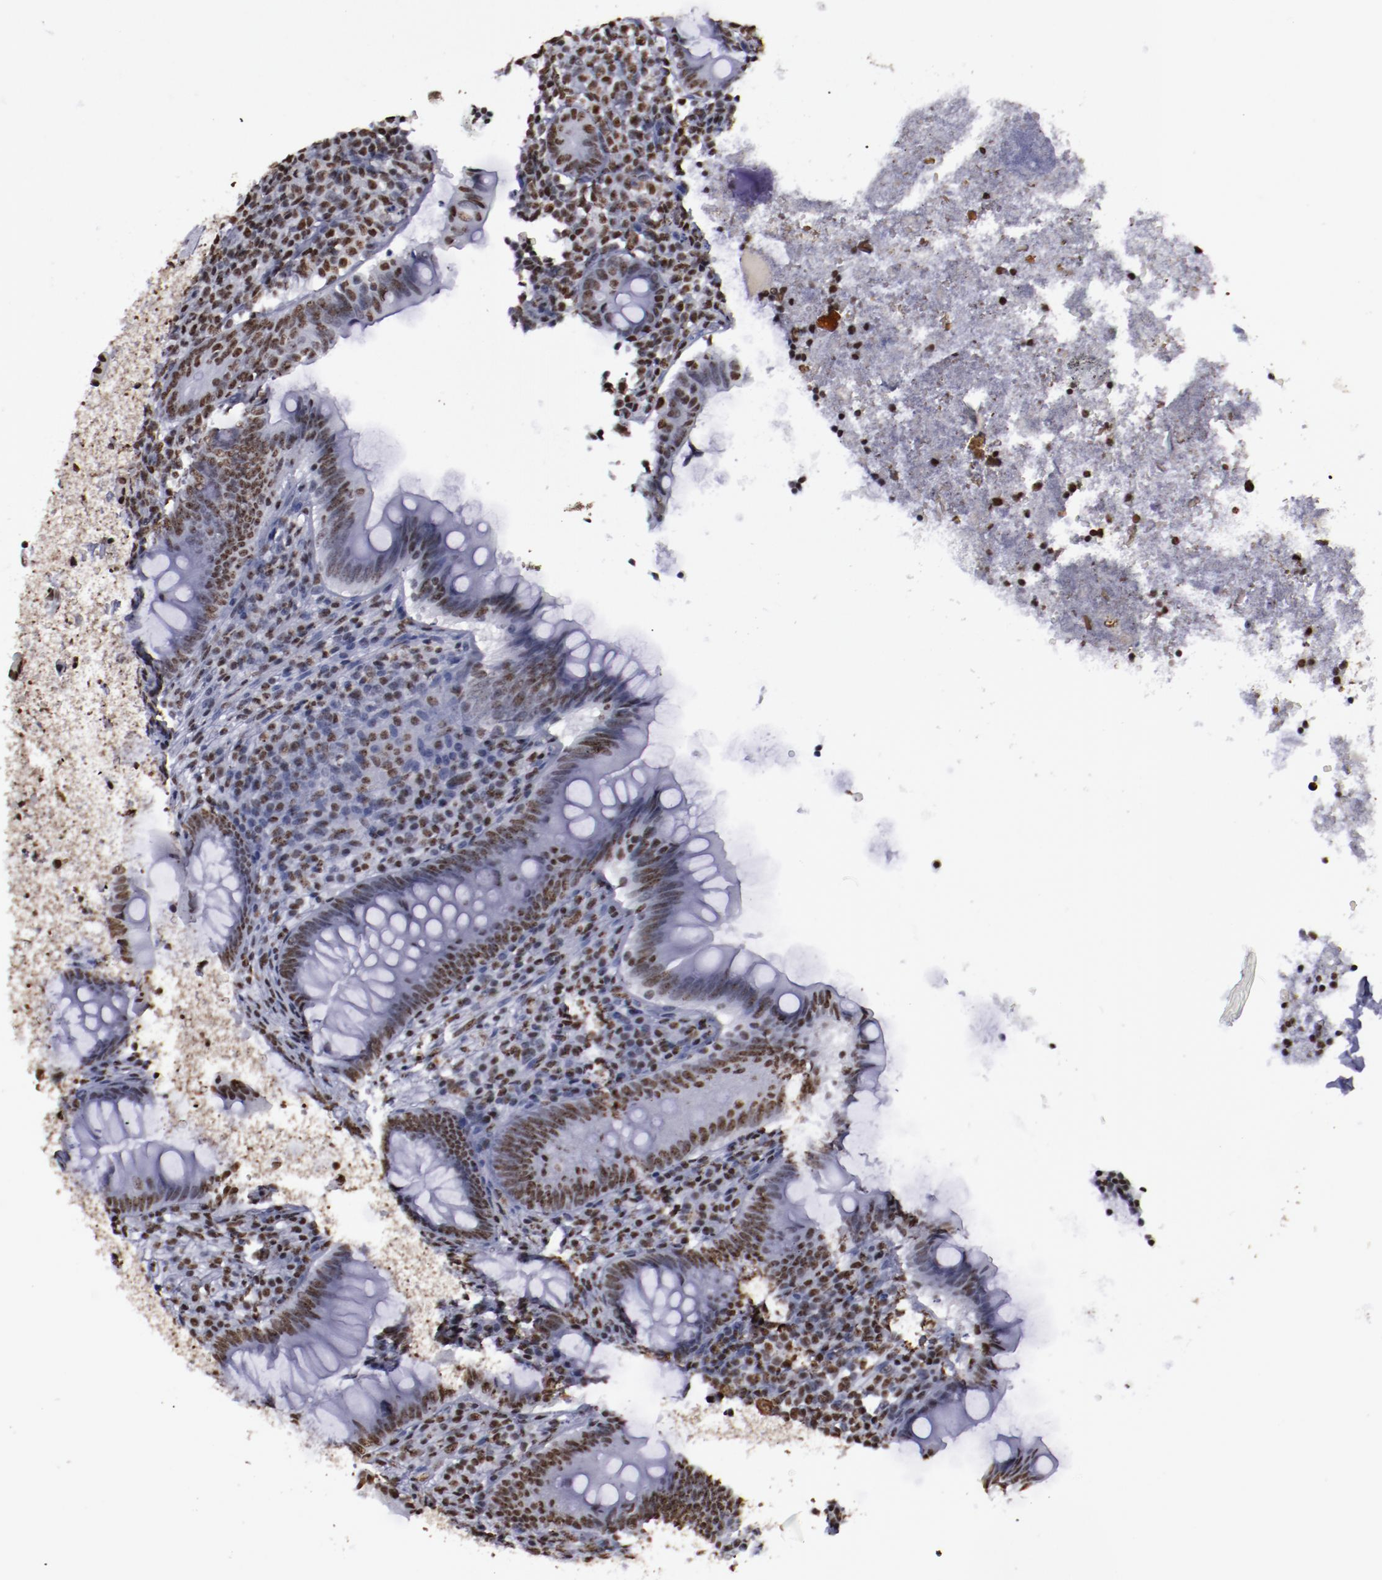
{"staining": {"intensity": "strong", "quantity": ">75%", "location": "nuclear"}, "tissue": "appendix", "cell_type": "Glandular cells", "image_type": "normal", "snomed": [{"axis": "morphology", "description": "Normal tissue, NOS"}, {"axis": "topography", "description": "Appendix"}], "caption": "A high amount of strong nuclear positivity is appreciated in about >75% of glandular cells in unremarkable appendix. The staining was performed using DAB (3,3'-diaminobenzidine) to visualize the protein expression in brown, while the nuclei were stained in blue with hematoxylin (Magnification: 20x).", "gene": "HNRNPA1L3", "patient": {"sex": "female", "age": 66}}